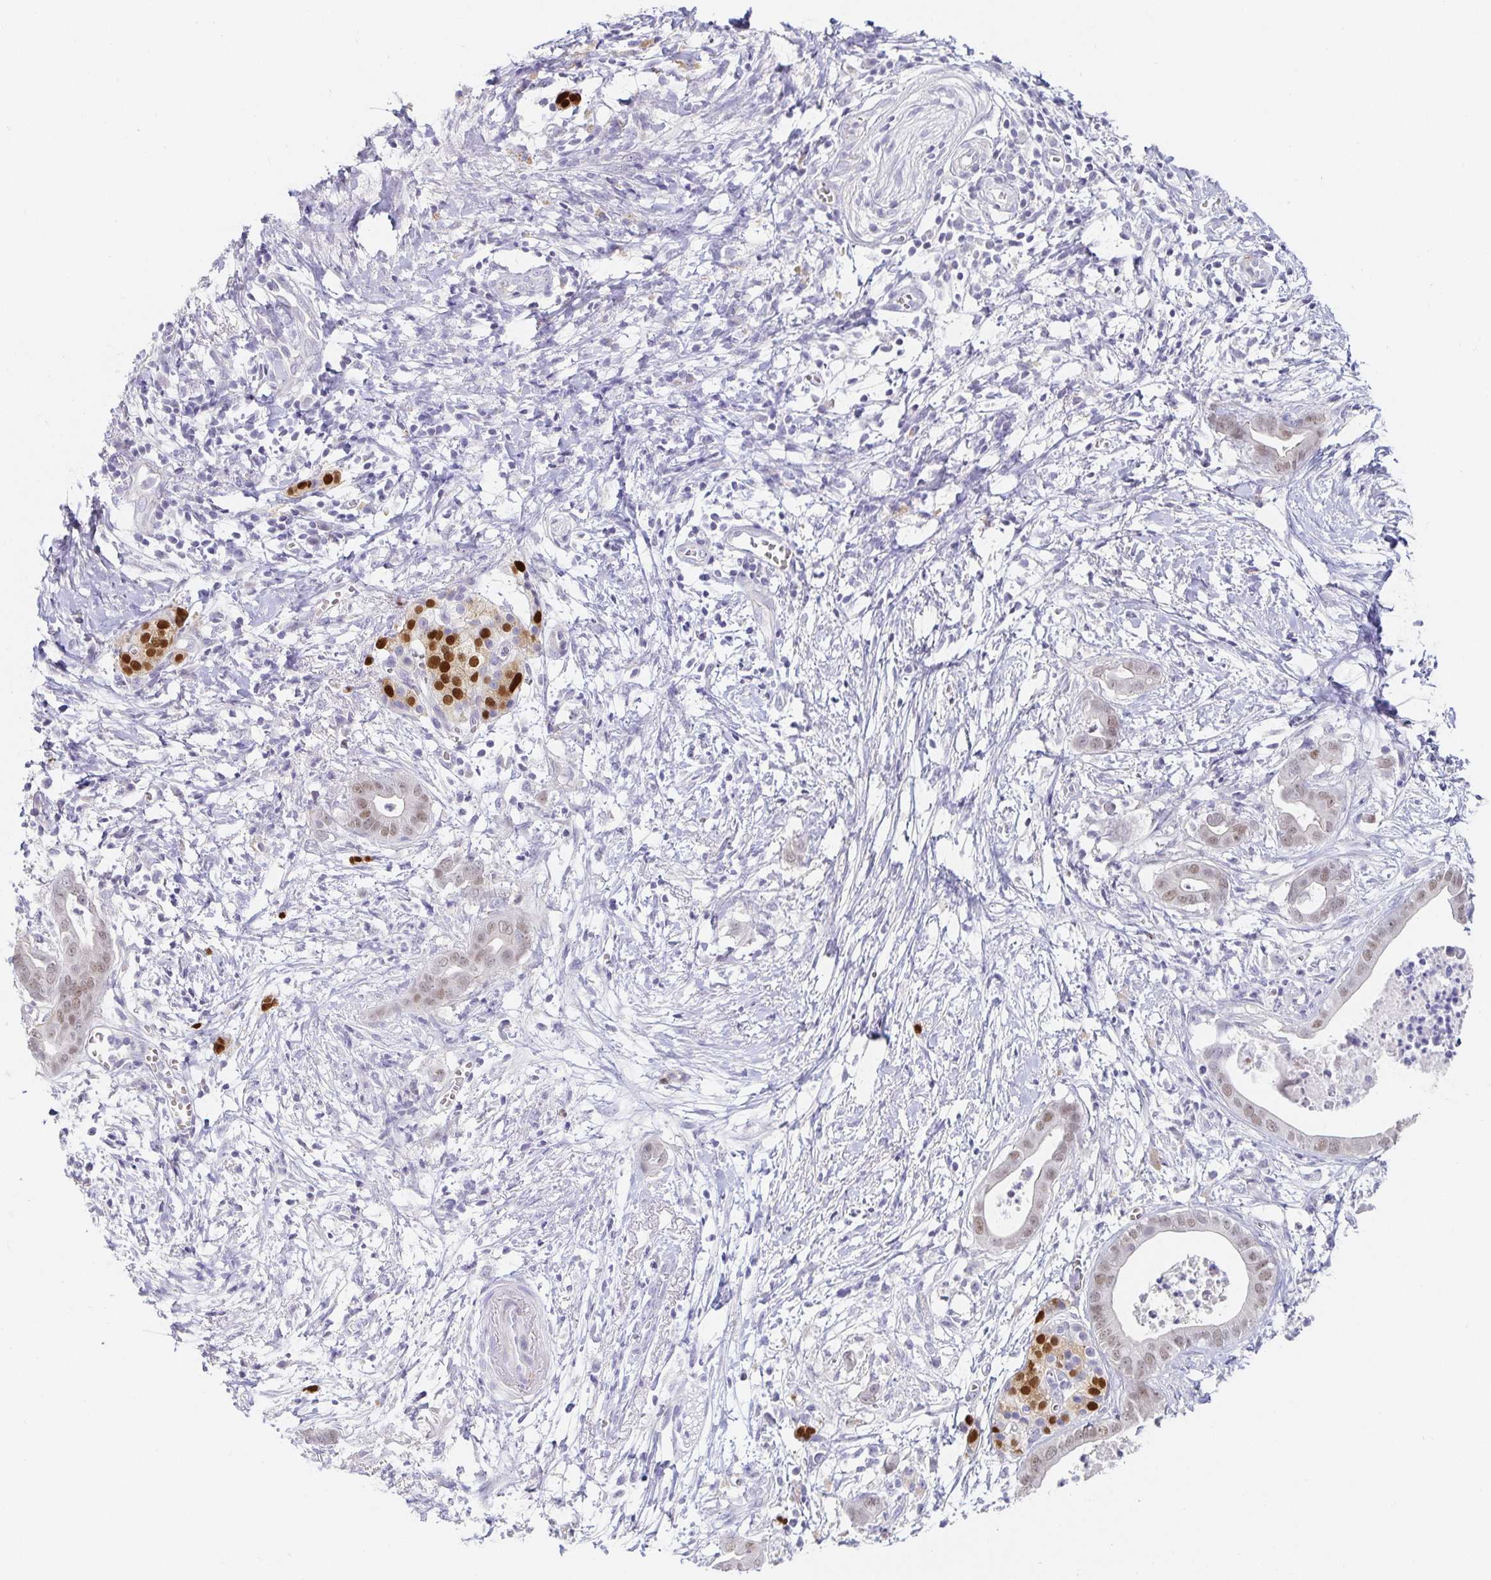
{"staining": {"intensity": "weak", "quantity": "25%-75%", "location": "nuclear"}, "tissue": "pancreatic cancer", "cell_type": "Tumor cells", "image_type": "cancer", "snomed": [{"axis": "morphology", "description": "Adenocarcinoma, NOS"}, {"axis": "topography", "description": "Pancreas"}], "caption": "IHC image of pancreatic adenocarcinoma stained for a protein (brown), which displays low levels of weak nuclear staining in approximately 25%-75% of tumor cells.", "gene": "PDX1", "patient": {"sex": "male", "age": 61}}